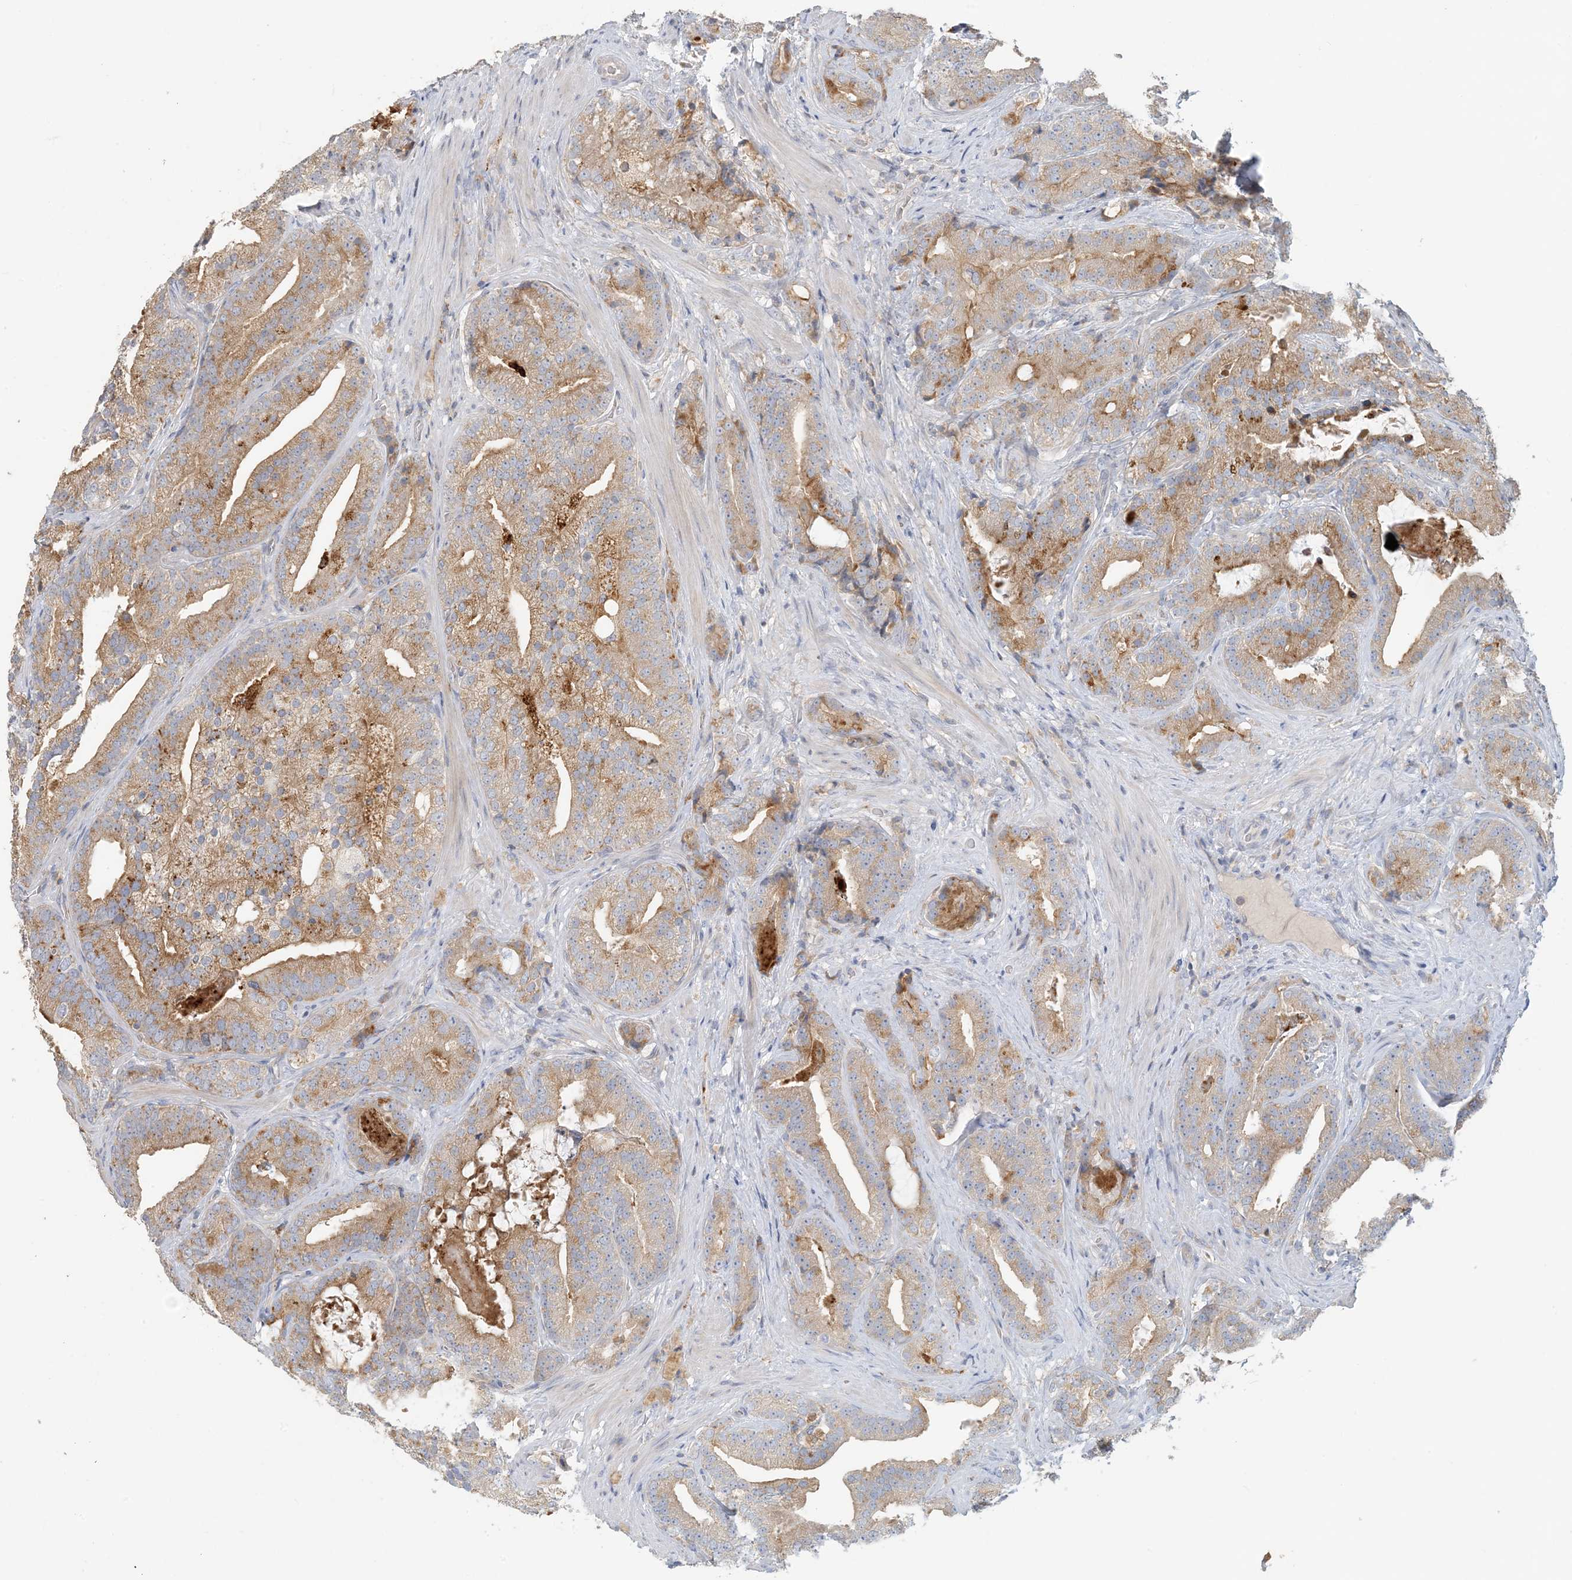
{"staining": {"intensity": "moderate", "quantity": ">75%", "location": "cytoplasmic/membranous"}, "tissue": "prostate cancer", "cell_type": "Tumor cells", "image_type": "cancer", "snomed": [{"axis": "morphology", "description": "Adenocarcinoma, Low grade"}, {"axis": "topography", "description": "Prostate"}], "caption": "This is an image of IHC staining of prostate cancer, which shows moderate positivity in the cytoplasmic/membranous of tumor cells.", "gene": "SPPL2A", "patient": {"sex": "male", "age": 67}}